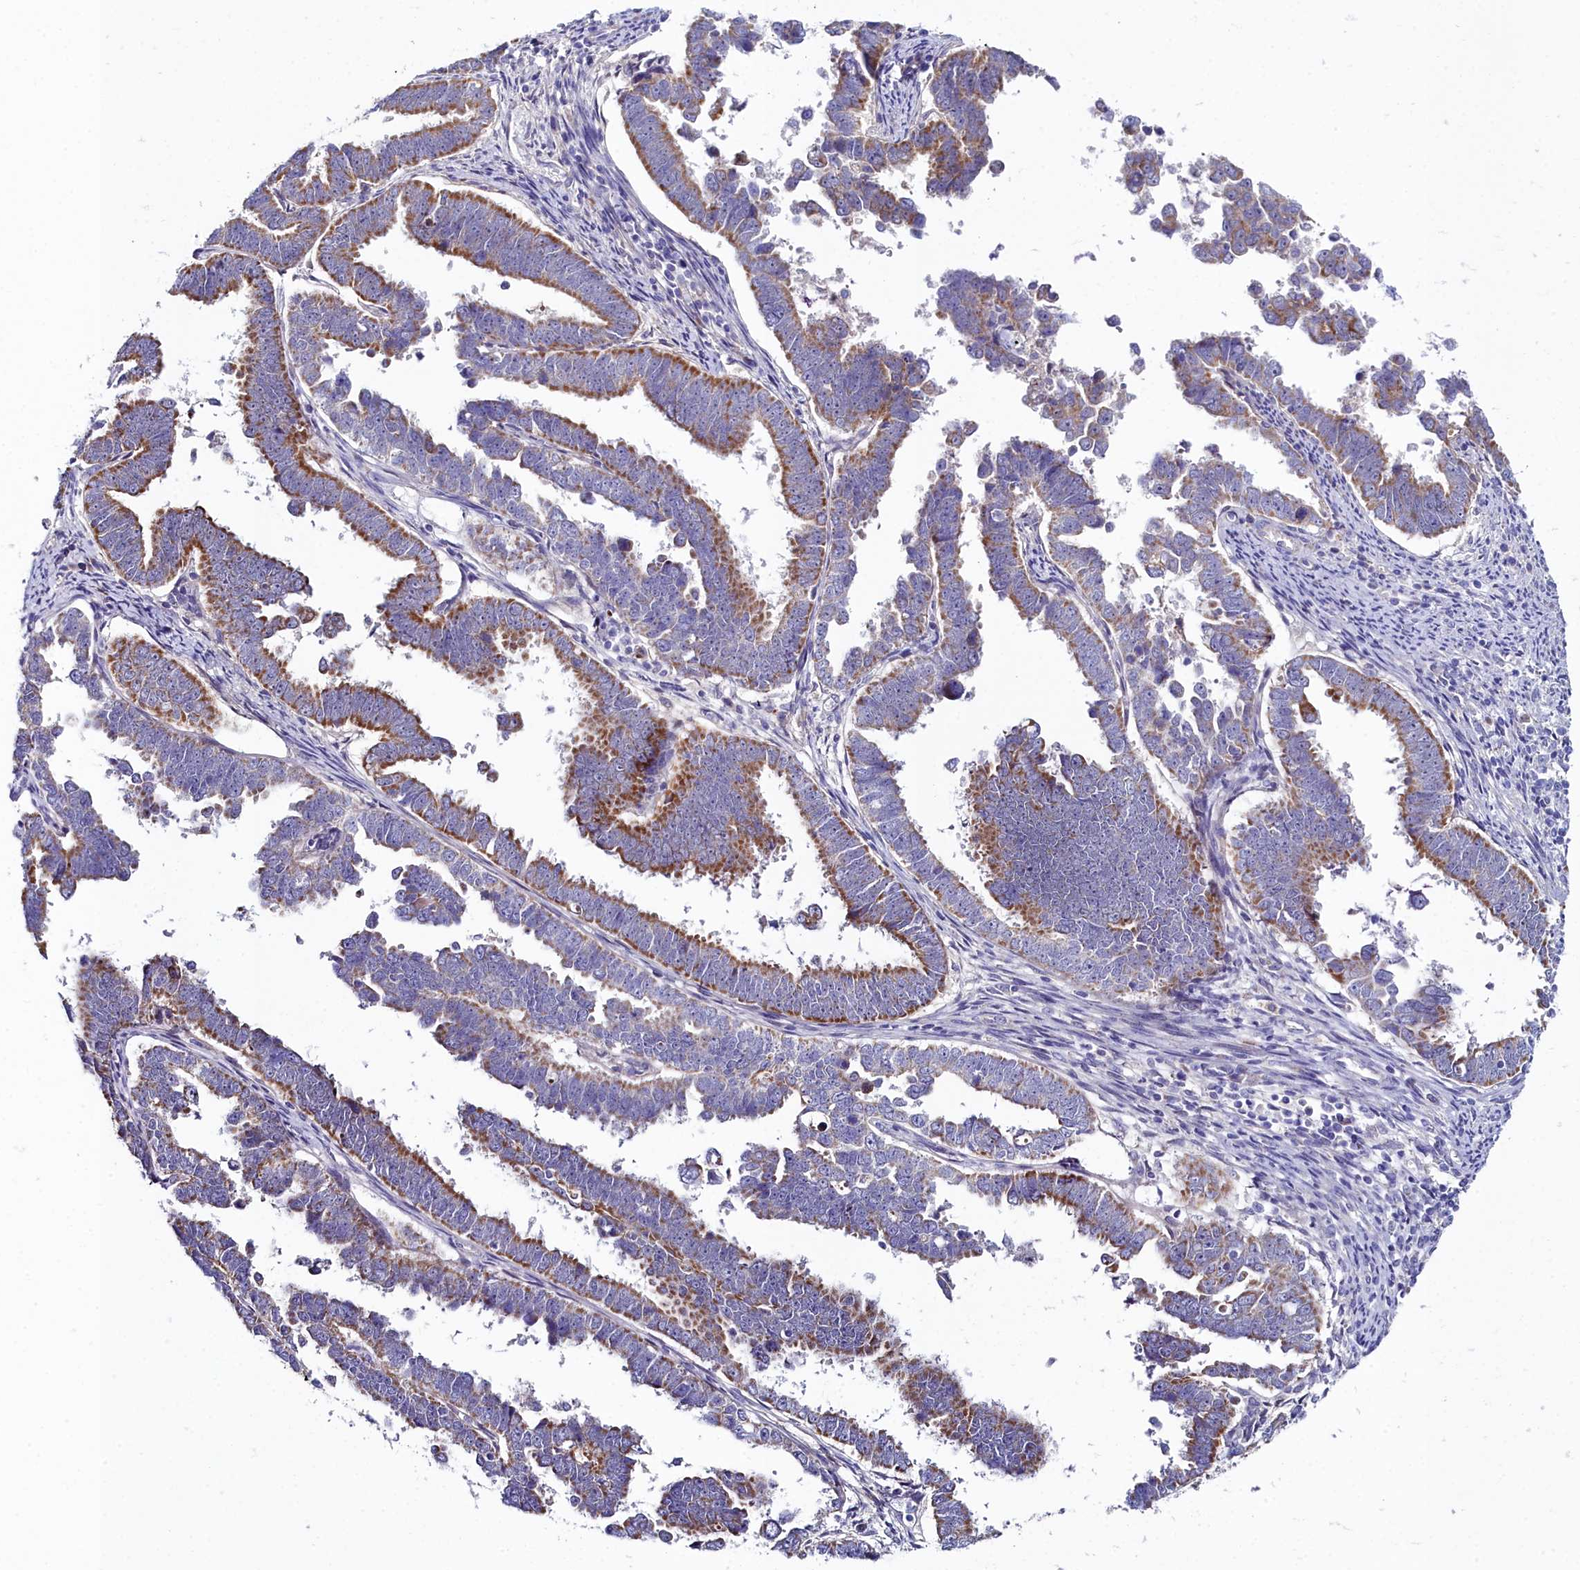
{"staining": {"intensity": "moderate", "quantity": "25%-75%", "location": "cytoplasmic/membranous"}, "tissue": "endometrial cancer", "cell_type": "Tumor cells", "image_type": "cancer", "snomed": [{"axis": "morphology", "description": "Adenocarcinoma, NOS"}, {"axis": "topography", "description": "Endometrium"}], "caption": "Adenocarcinoma (endometrial) stained for a protein exhibits moderate cytoplasmic/membranous positivity in tumor cells.", "gene": "SLC49A3", "patient": {"sex": "female", "age": 75}}